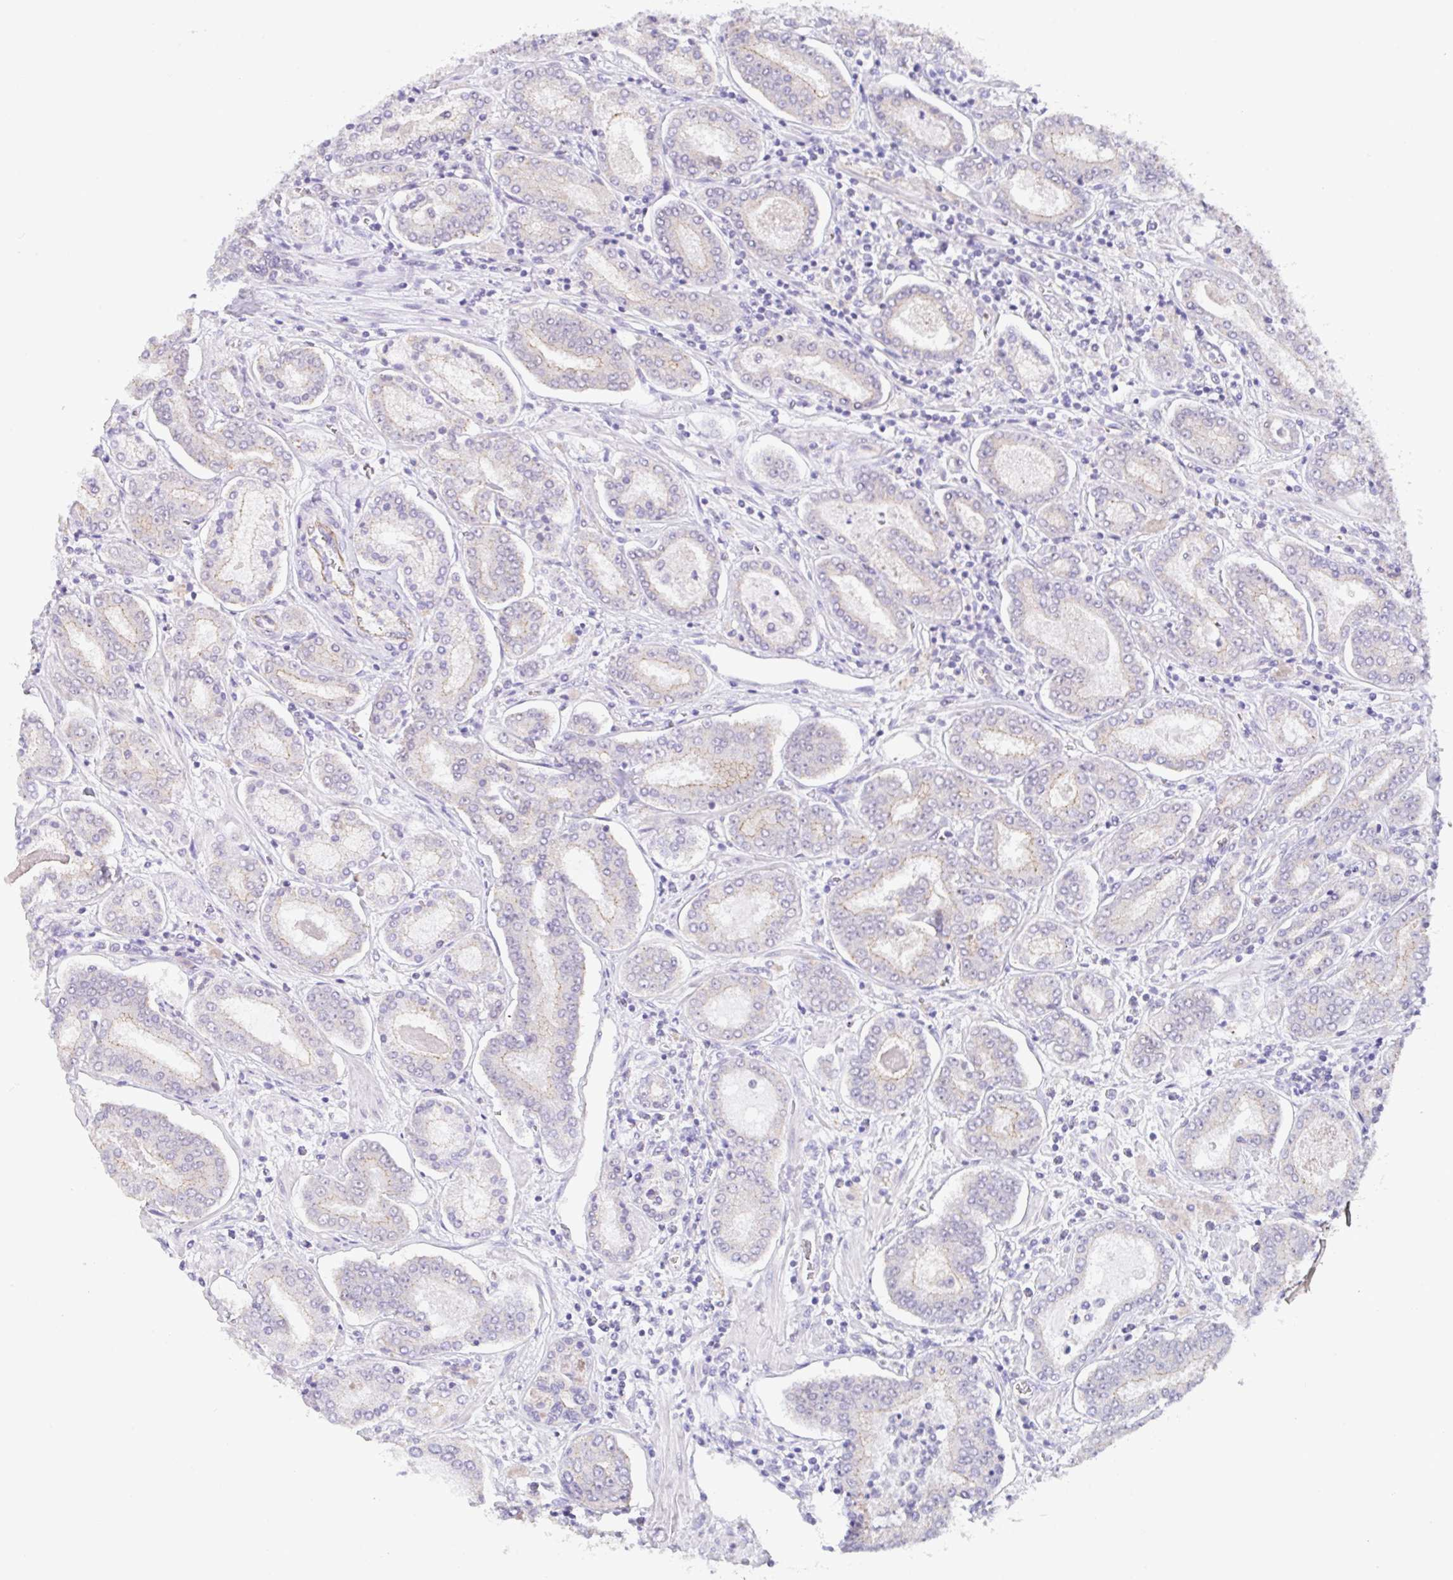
{"staining": {"intensity": "negative", "quantity": "none", "location": "none"}, "tissue": "prostate cancer", "cell_type": "Tumor cells", "image_type": "cancer", "snomed": [{"axis": "morphology", "description": "Adenocarcinoma, High grade"}, {"axis": "topography", "description": "Prostate"}], "caption": "High power microscopy image of an immunohistochemistry (IHC) histopathology image of high-grade adenocarcinoma (prostate), revealing no significant expression in tumor cells.", "gene": "CGNL1", "patient": {"sex": "male", "age": 72}}